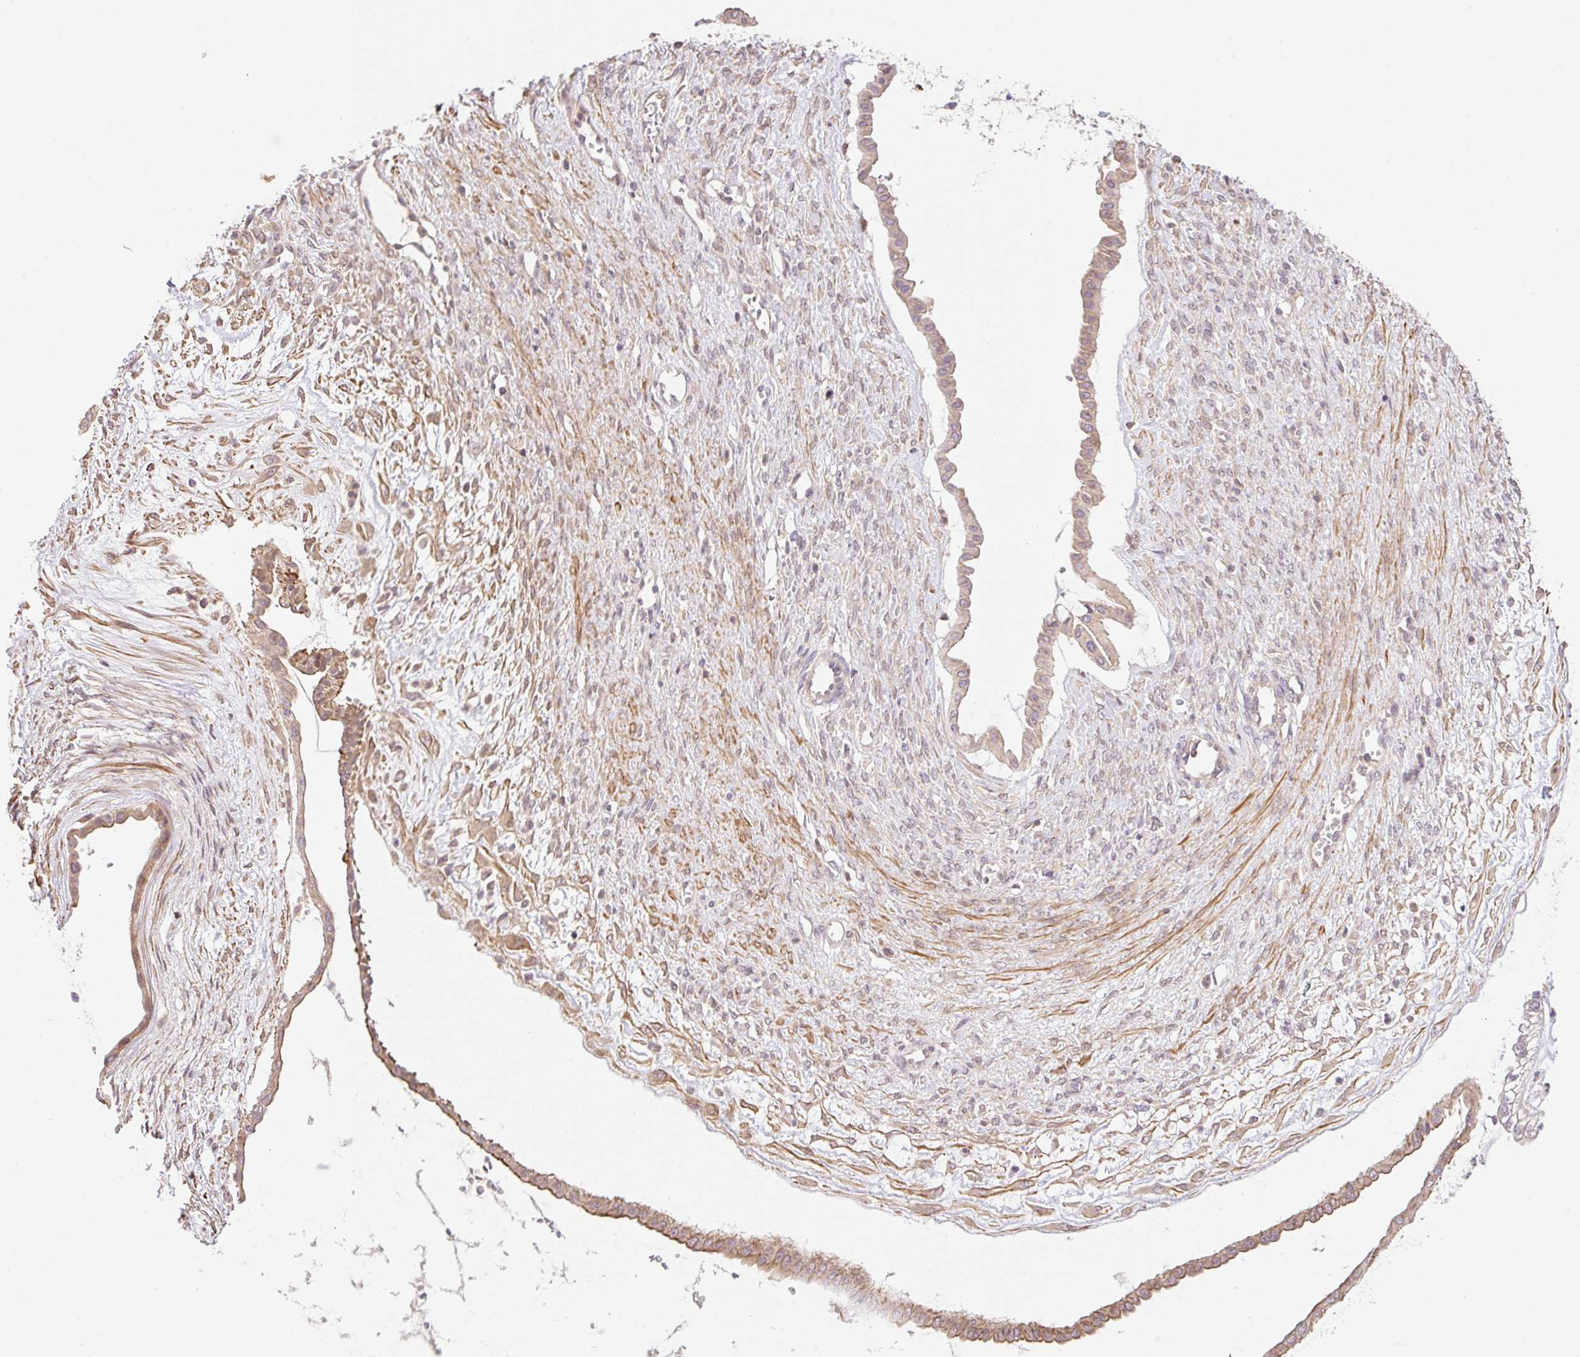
{"staining": {"intensity": "weak", "quantity": ">75%", "location": "cytoplasmic/membranous"}, "tissue": "ovarian cancer", "cell_type": "Tumor cells", "image_type": "cancer", "snomed": [{"axis": "morphology", "description": "Cystadenocarcinoma, mucinous, NOS"}, {"axis": "topography", "description": "Ovary"}], "caption": "This is an image of immunohistochemistry (IHC) staining of mucinous cystadenocarcinoma (ovarian), which shows weak staining in the cytoplasmic/membranous of tumor cells.", "gene": "EMC10", "patient": {"sex": "female", "age": 73}}